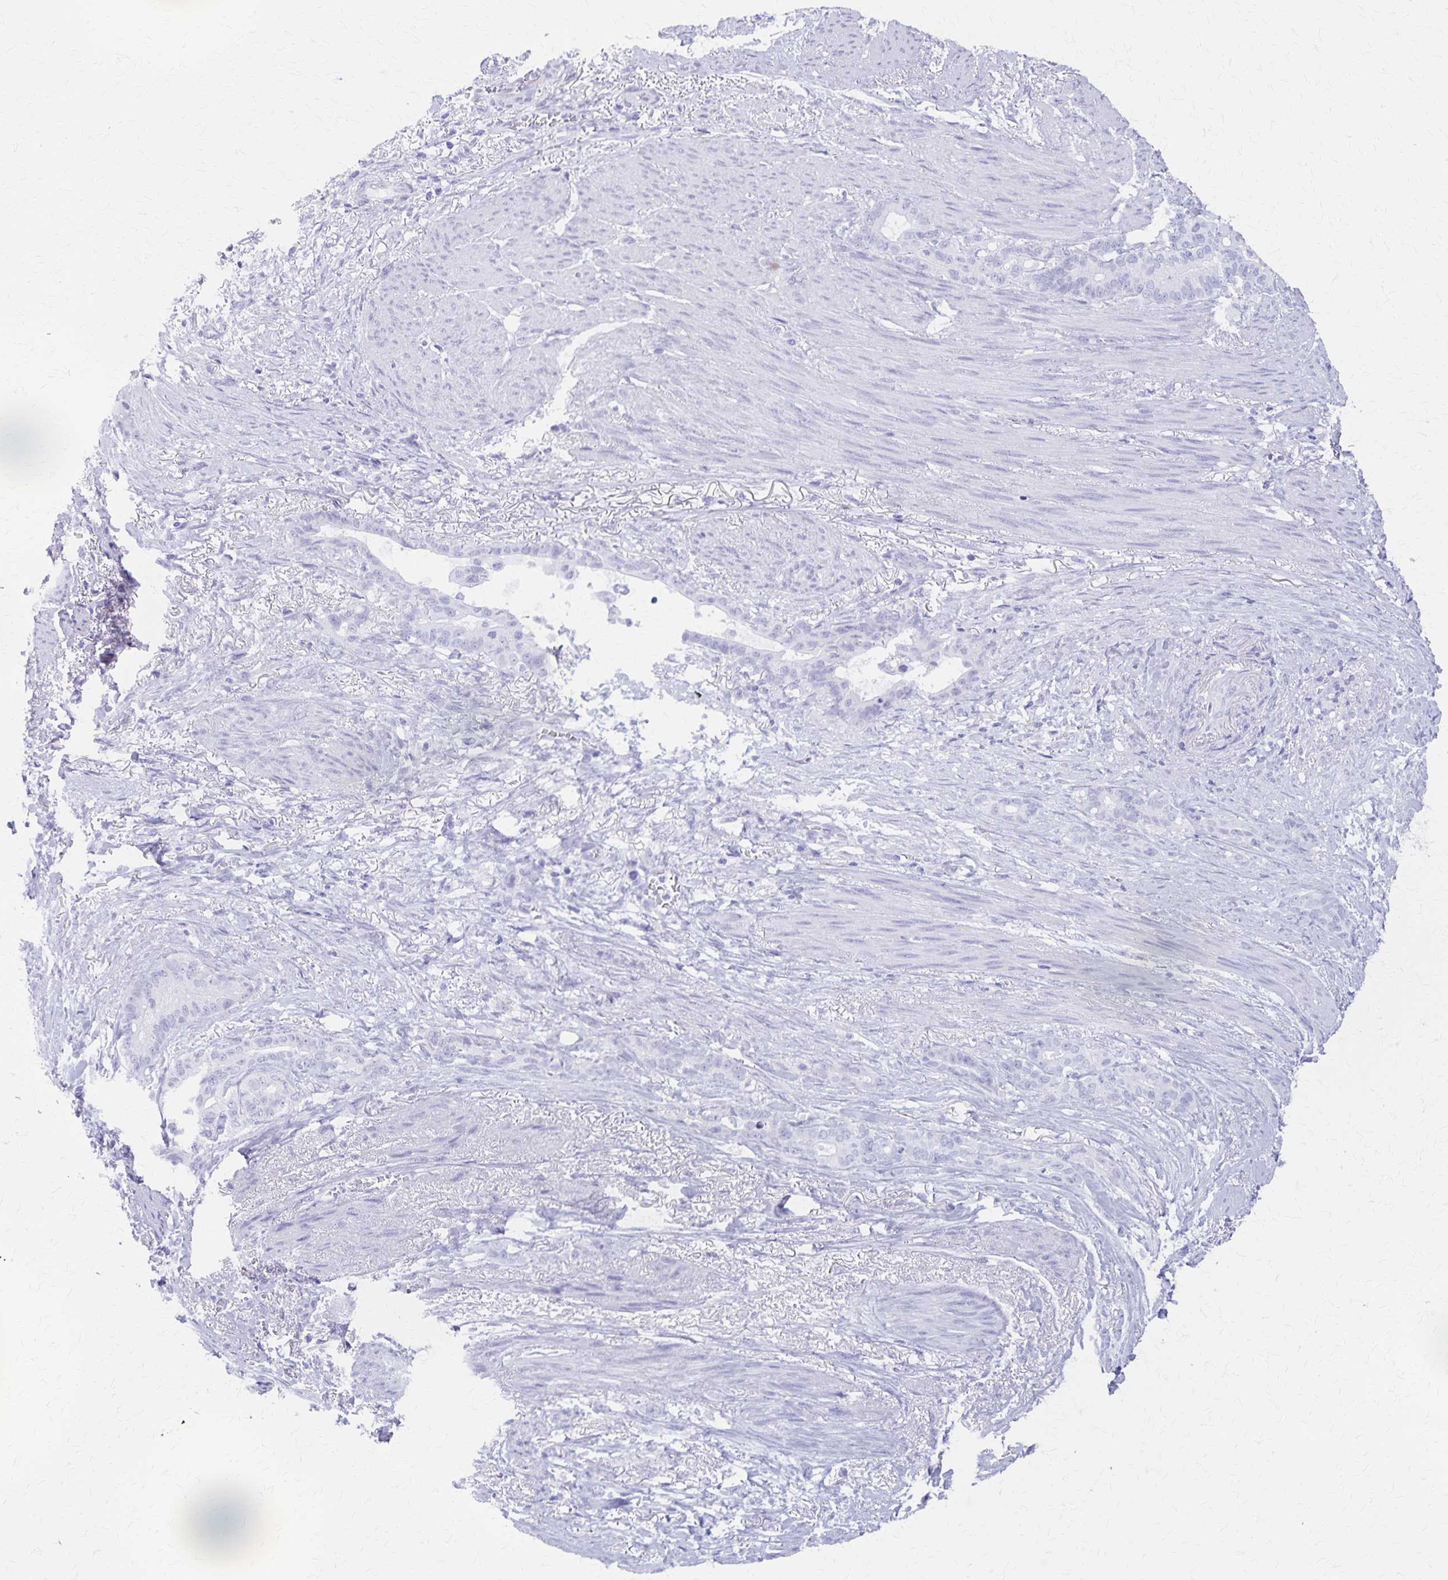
{"staining": {"intensity": "negative", "quantity": "none", "location": "none"}, "tissue": "stomach cancer", "cell_type": "Tumor cells", "image_type": "cancer", "snomed": [{"axis": "morphology", "description": "Normal tissue, NOS"}, {"axis": "morphology", "description": "Adenocarcinoma, NOS"}, {"axis": "topography", "description": "Esophagus"}, {"axis": "topography", "description": "Stomach, upper"}], "caption": "High magnification brightfield microscopy of adenocarcinoma (stomach) stained with DAB (3,3'-diaminobenzidine) (brown) and counterstained with hematoxylin (blue): tumor cells show no significant expression.", "gene": "DEFA5", "patient": {"sex": "male", "age": 62}}